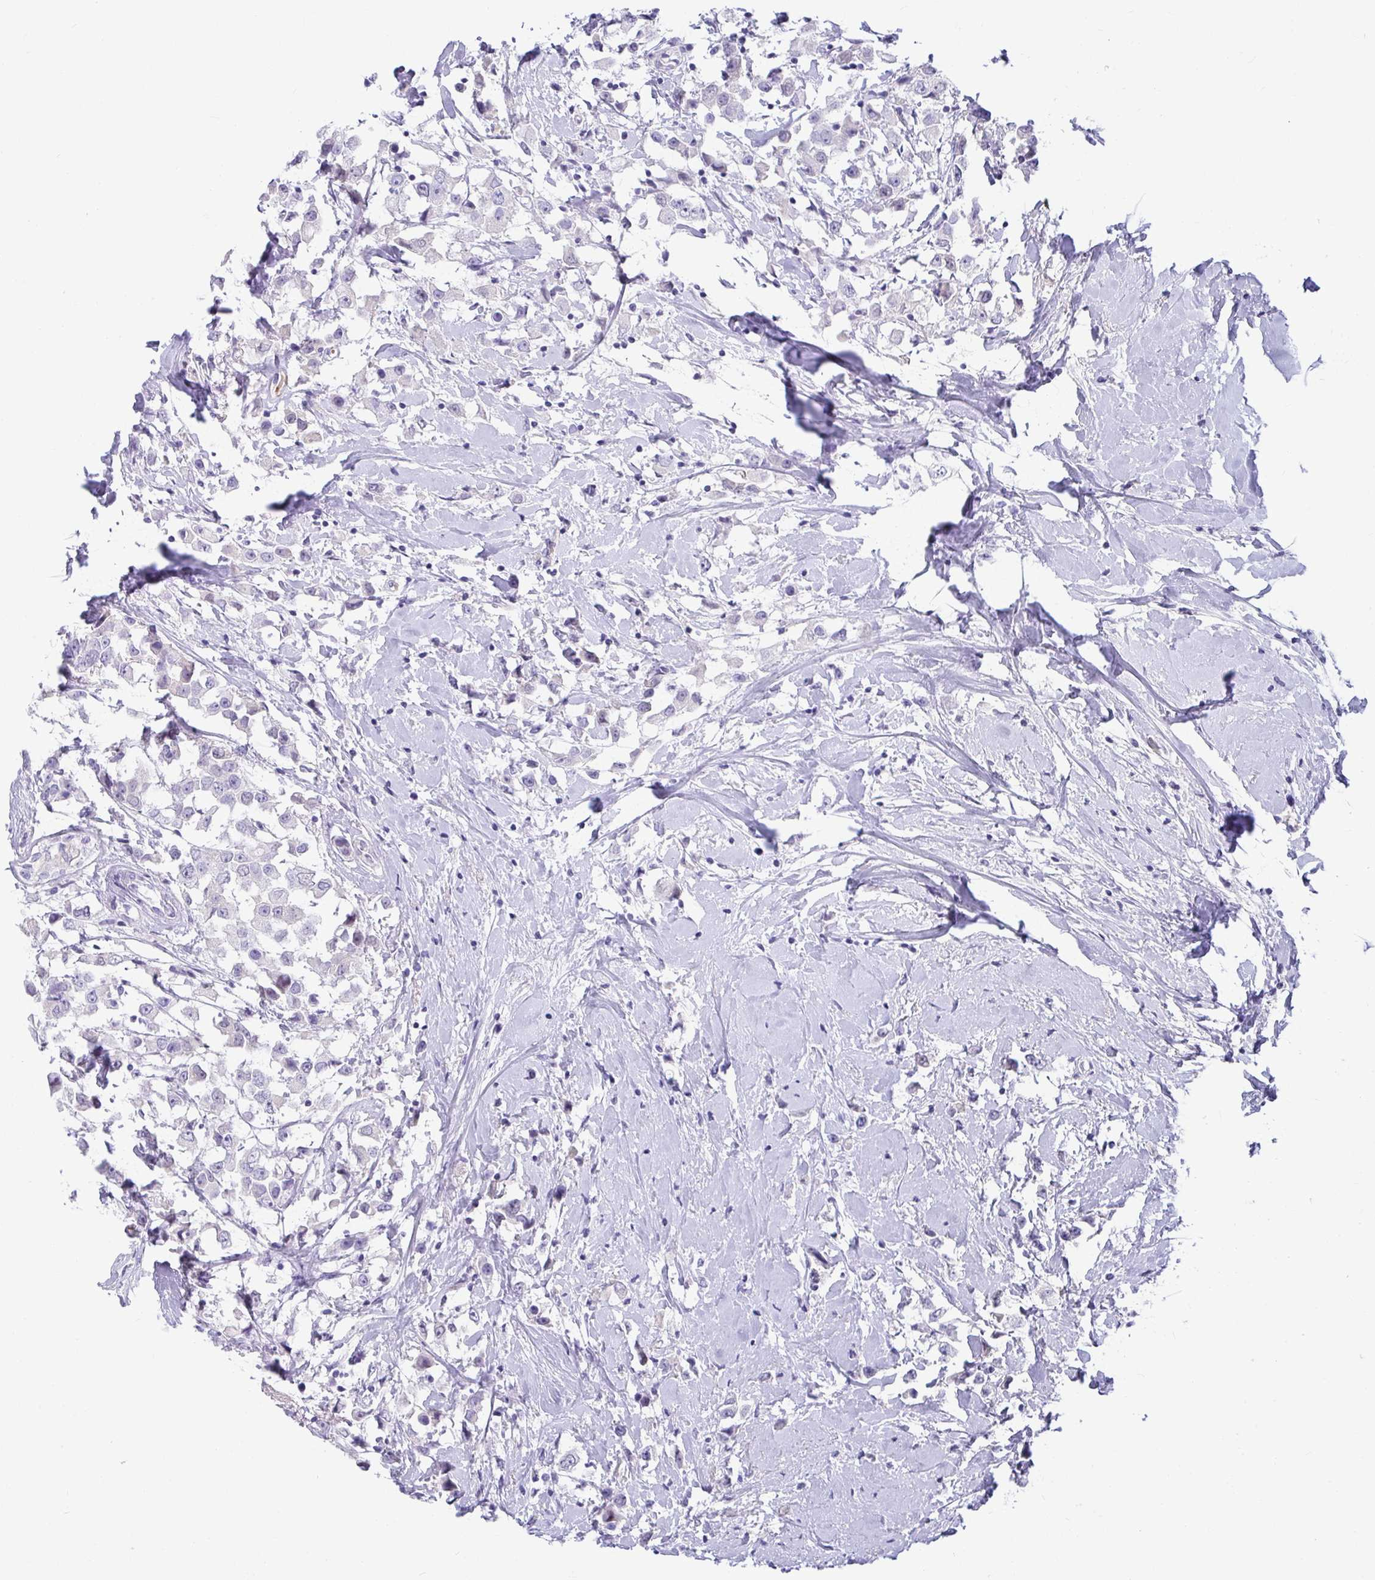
{"staining": {"intensity": "negative", "quantity": "none", "location": "none"}, "tissue": "breast cancer", "cell_type": "Tumor cells", "image_type": "cancer", "snomed": [{"axis": "morphology", "description": "Duct carcinoma"}, {"axis": "topography", "description": "Breast"}], "caption": "A histopathology image of breast cancer (infiltrating ductal carcinoma) stained for a protein reveals no brown staining in tumor cells.", "gene": "NPY", "patient": {"sex": "female", "age": 61}}